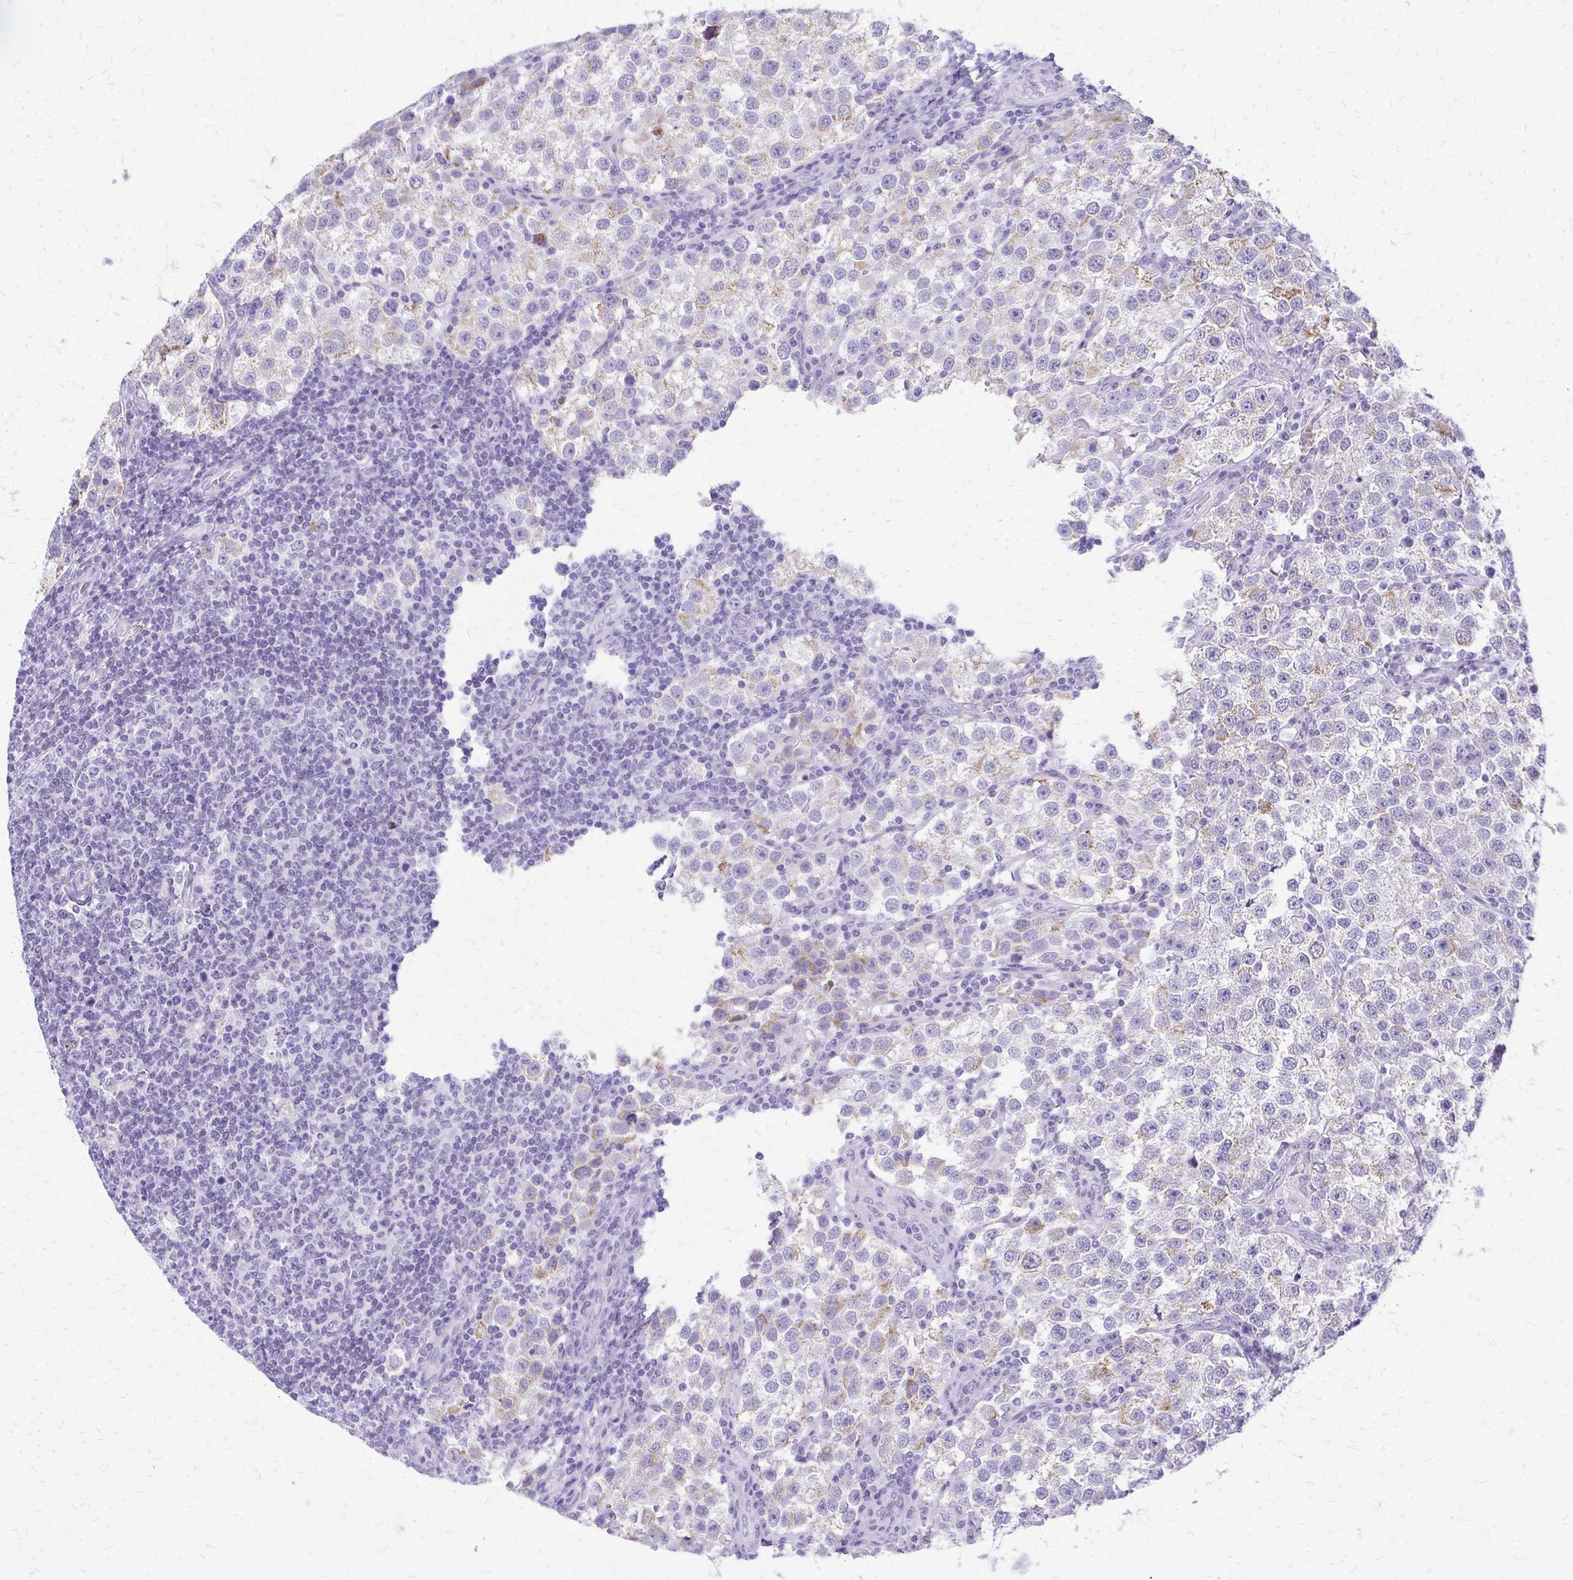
{"staining": {"intensity": "weak", "quantity": "<25%", "location": "cytoplasmic/membranous"}, "tissue": "testis cancer", "cell_type": "Tumor cells", "image_type": "cancer", "snomed": [{"axis": "morphology", "description": "Seminoma, NOS"}, {"axis": "topography", "description": "Testis"}], "caption": "Micrograph shows no significant protein staining in tumor cells of testis cancer.", "gene": "FAM162B", "patient": {"sex": "male", "age": 37}}